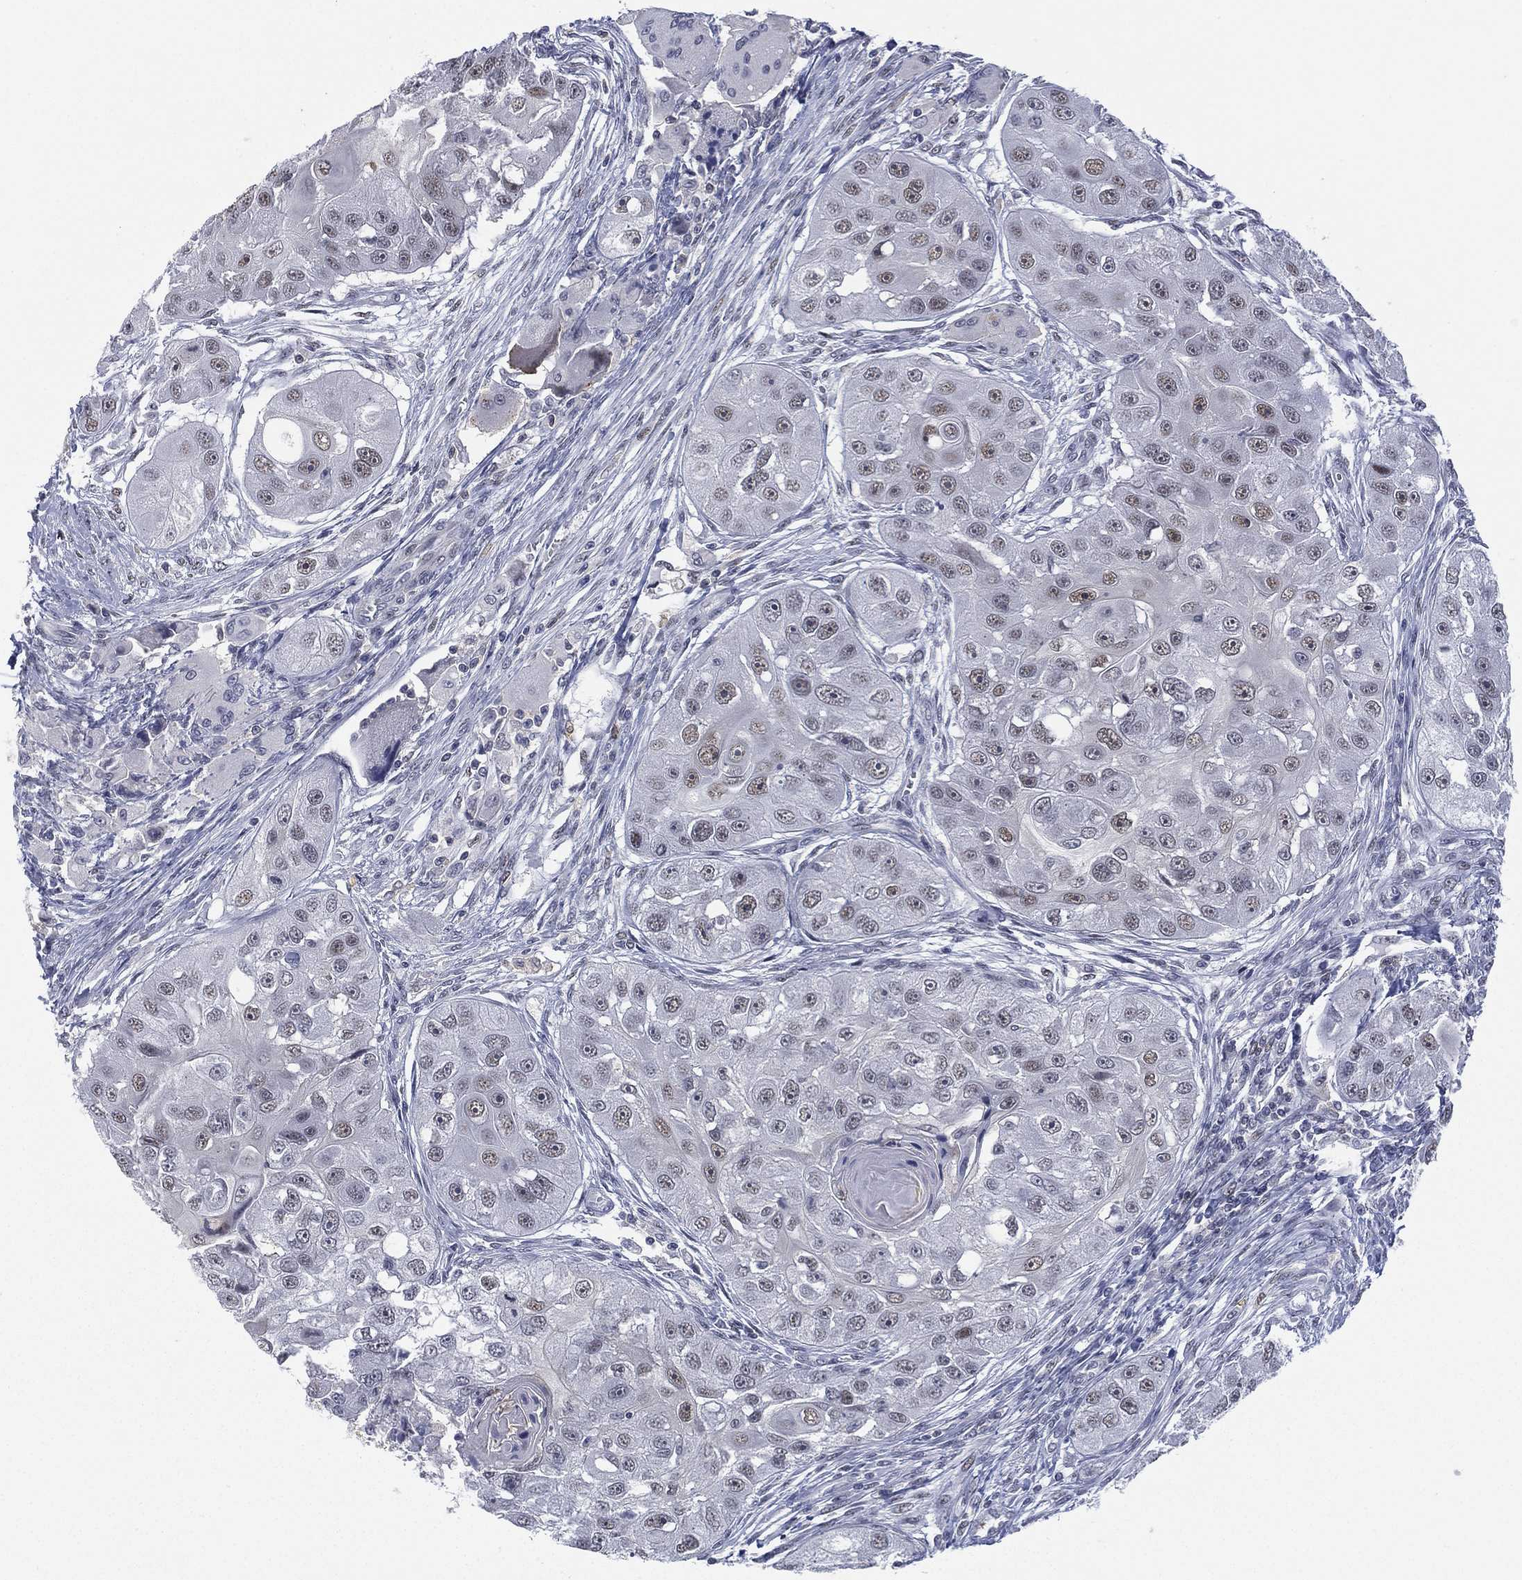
{"staining": {"intensity": "negative", "quantity": "none", "location": "none"}, "tissue": "head and neck cancer", "cell_type": "Tumor cells", "image_type": "cancer", "snomed": [{"axis": "morphology", "description": "Squamous cell carcinoma, NOS"}, {"axis": "topography", "description": "Head-Neck"}], "caption": "Photomicrograph shows no protein positivity in tumor cells of head and neck squamous cell carcinoma tissue. (DAB IHC, high magnification).", "gene": "ZNF711", "patient": {"sex": "male", "age": 51}}